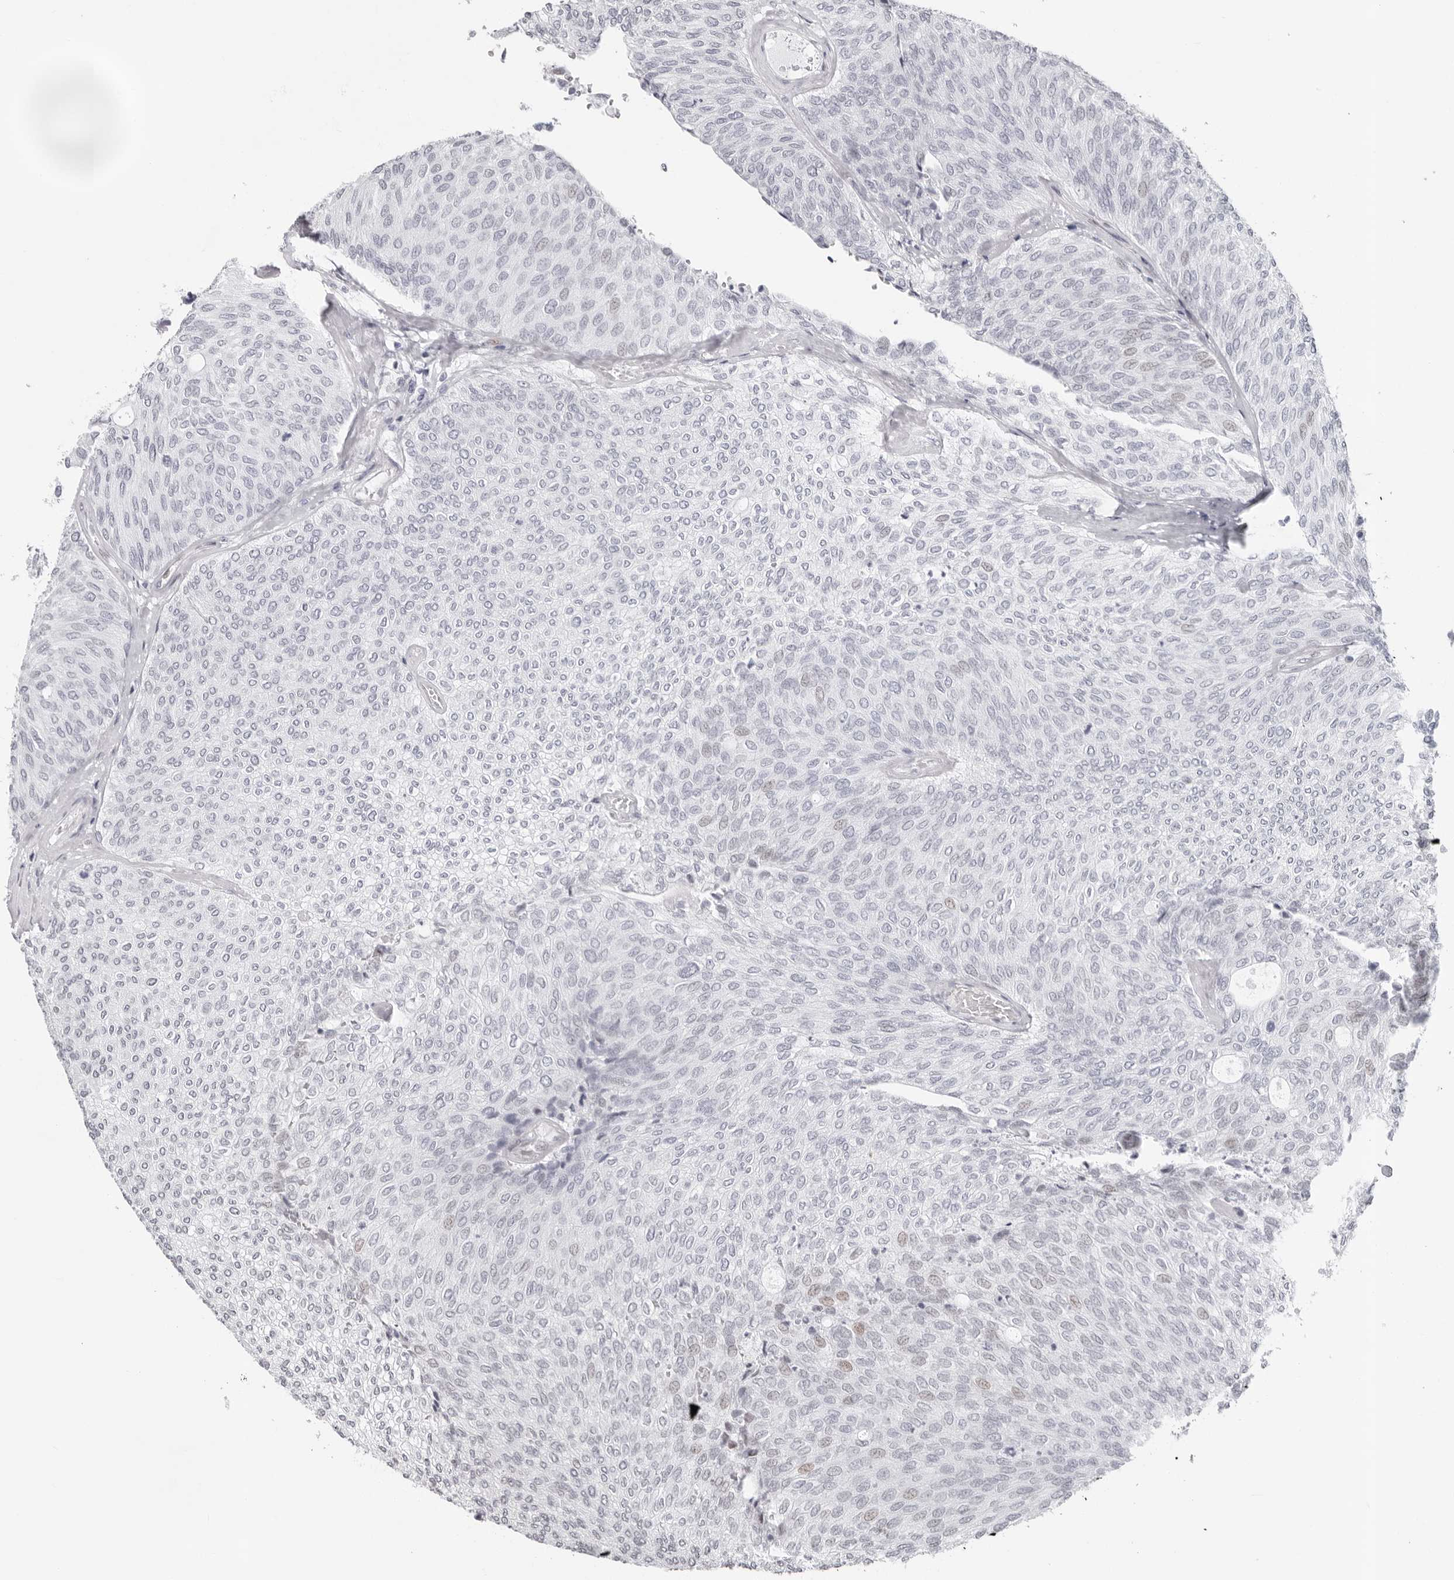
{"staining": {"intensity": "negative", "quantity": "none", "location": "none"}, "tissue": "urothelial cancer", "cell_type": "Tumor cells", "image_type": "cancer", "snomed": [{"axis": "morphology", "description": "Urothelial carcinoma, Low grade"}, {"axis": "topography", "description": "Urinary bladder"}], "caption": "Tumor cells are negative for brown protein staining in urothelial cancer. Brightfield microscopy of IHC stained with DAB (3,3'-diaminobenzidine) (brown) and hematoxylin (blue), captured at high magnification.", "gene": "NTPCR", "patient": {"sex": "female", "age": 79}}